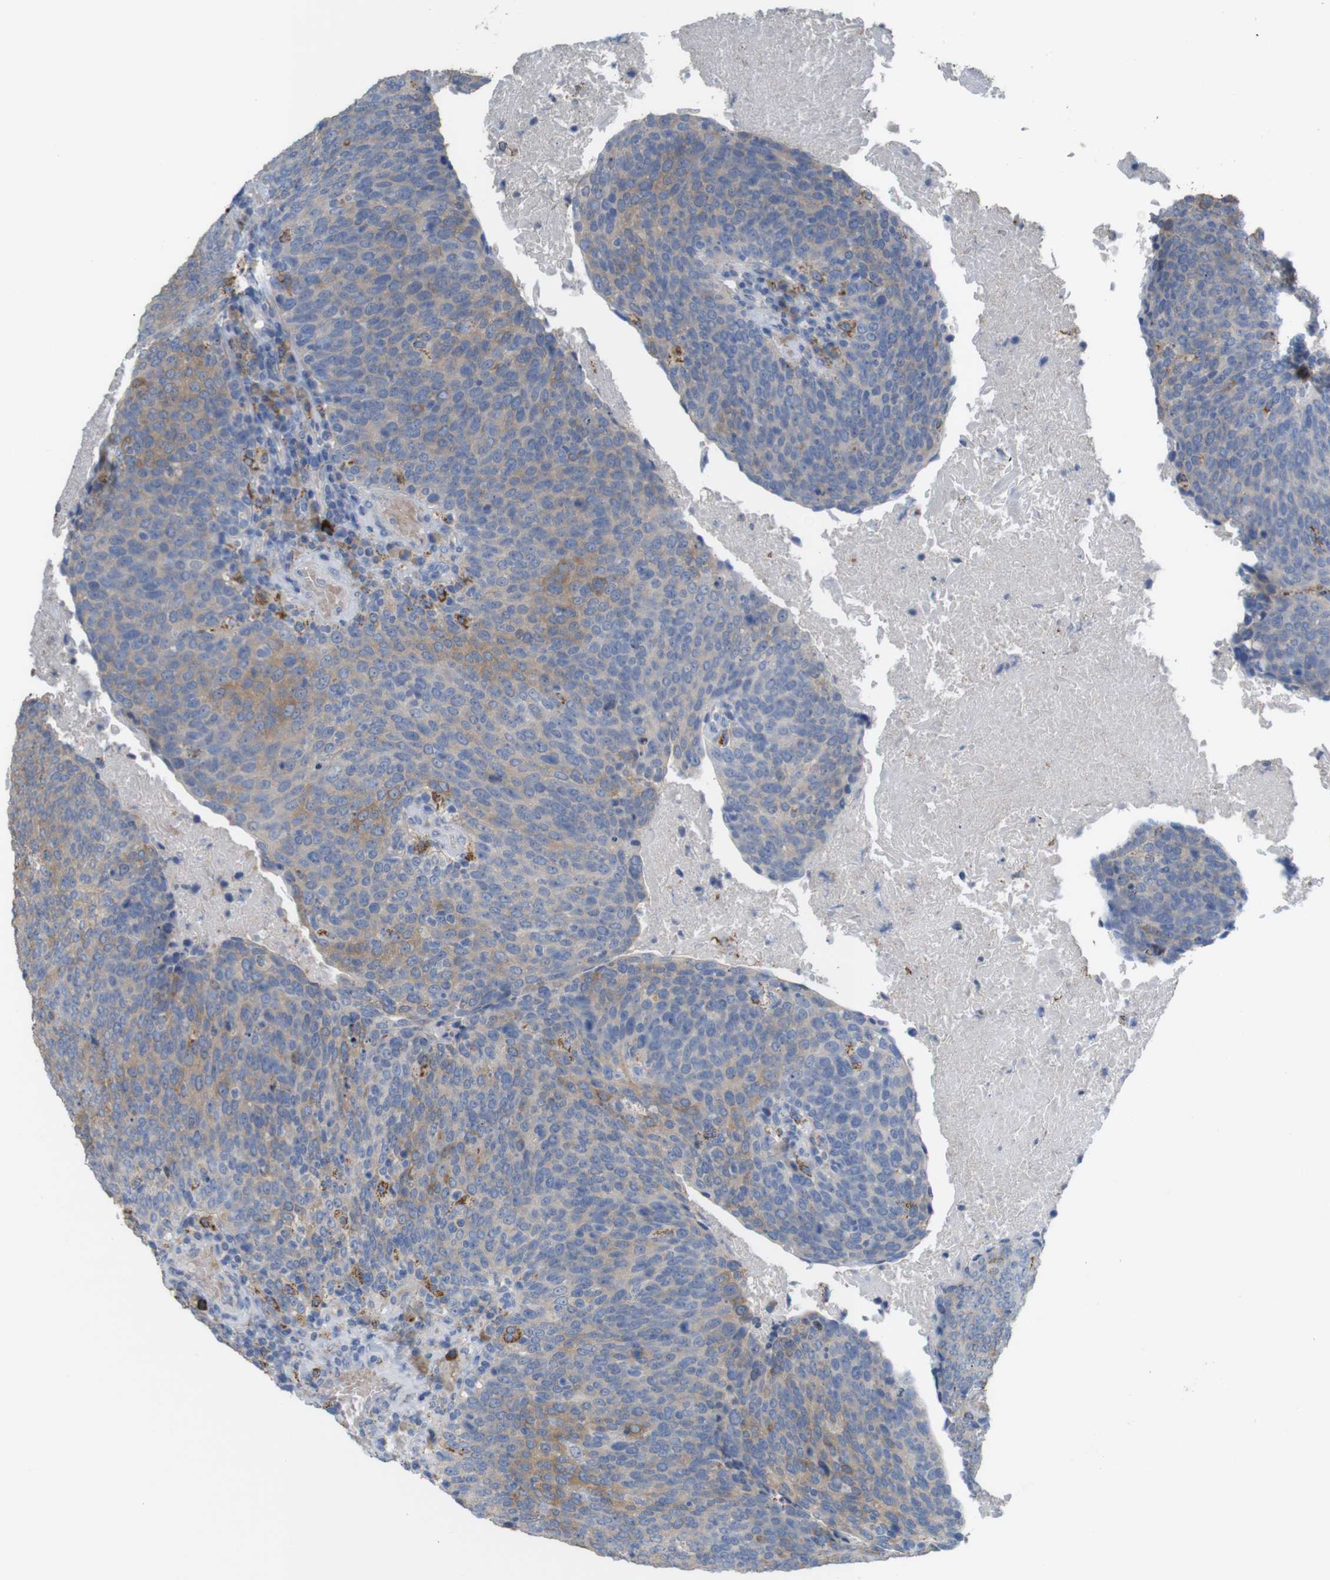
{"staining": {"intensity": "weak", "quantity": "<25%", "location": "cytoplasmic/membranous"}, "tissue": "head and neck cancer", "cell_type": "Tumor cells", "image_type": "cancer", "snomed": [{"axis": "morphology", "description": "Squamous cell carcinoma, NOS"}, {"axis": "morphology", "description": "Squamous cell carcinoma, metastatic, NOS"}, {"axis": "topography", "description": "Lymph node"}, {"axis": "topography", "description": "Head-Neck"}], "caption": "An image of head and neck cancer stained for a protein reveals no brown staining in tumor cells.", "gene": "PTPRR", "patient": {"sex": "male", "age": 62}}